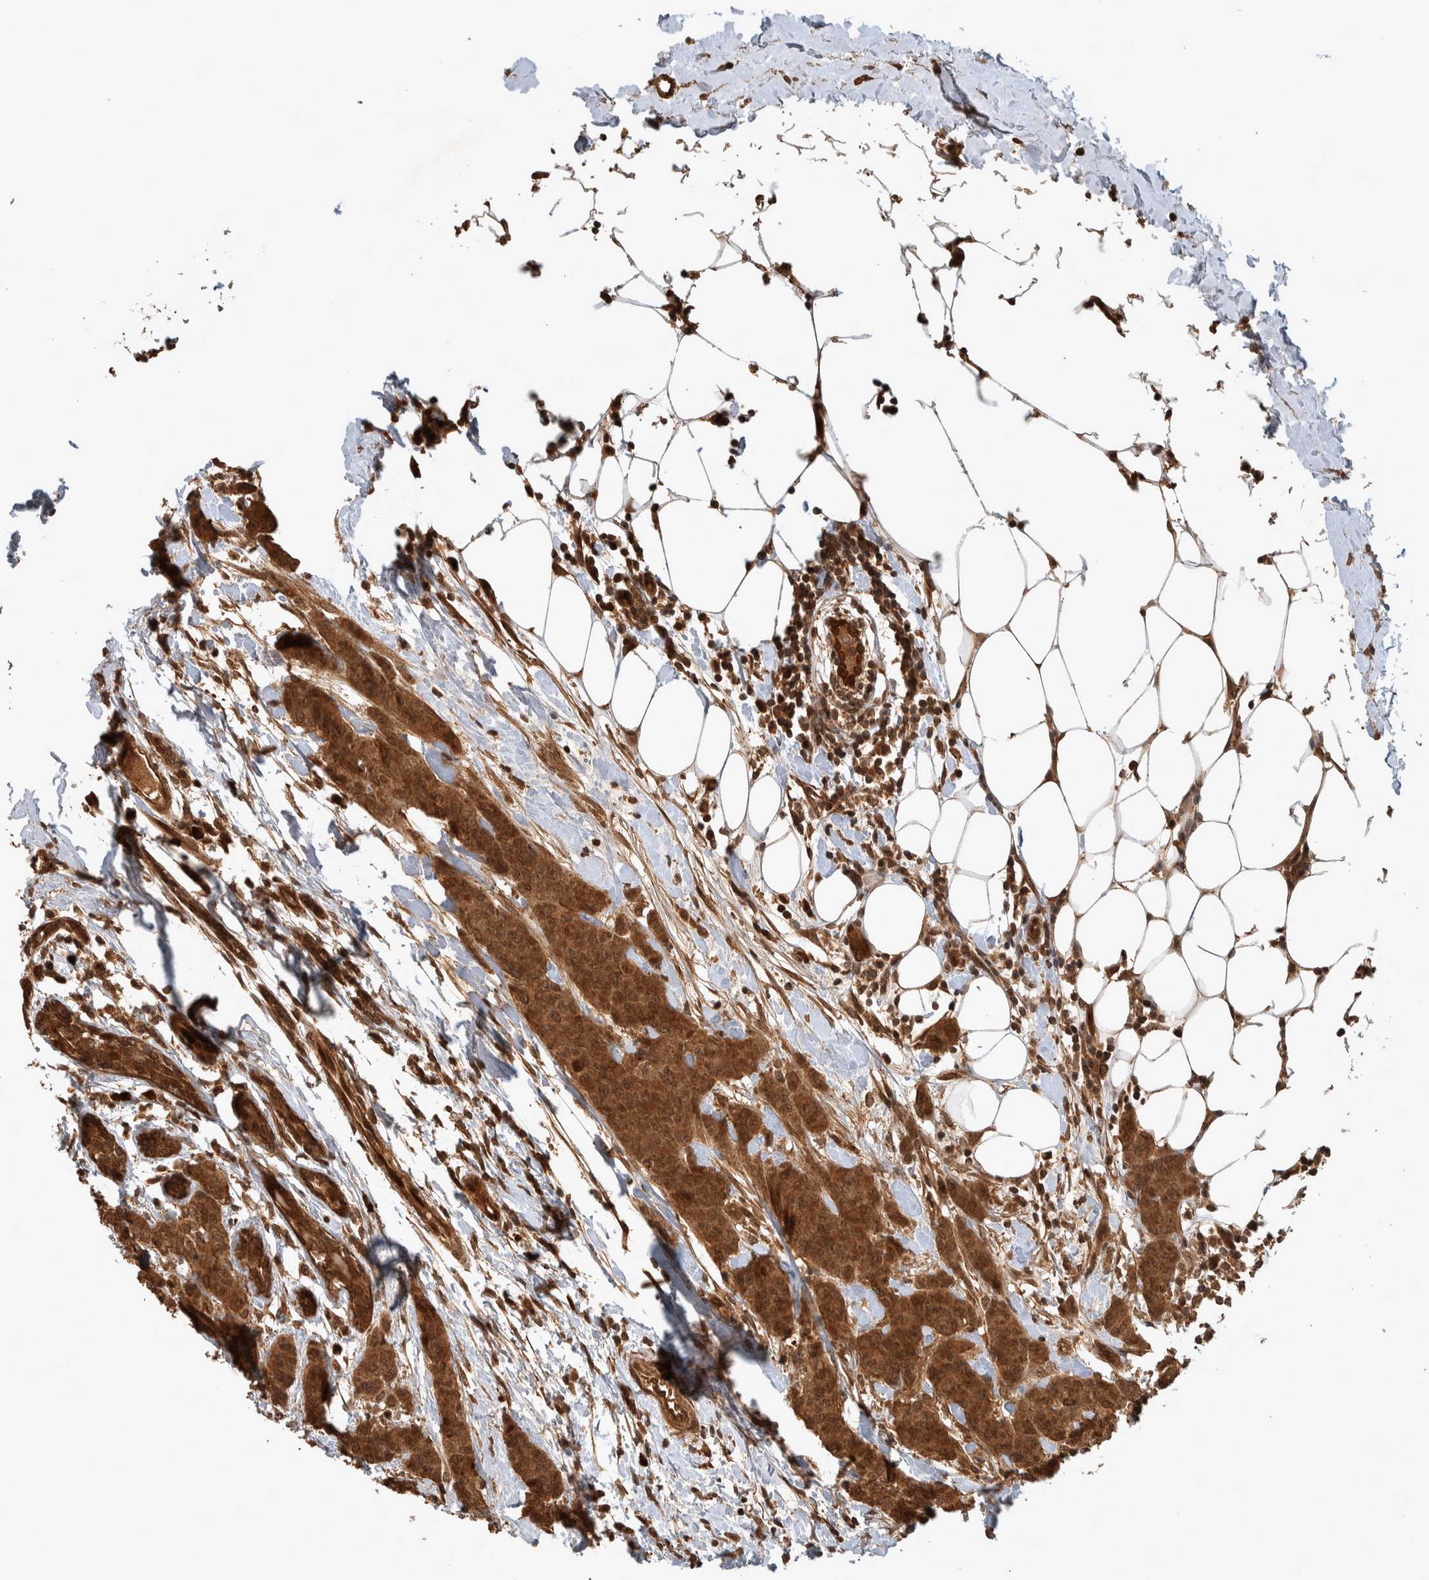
{"staining": {"intensity": "moderate", "quantity": ">75%", "location": "cytoplasmic/membranous,nuclear"}, "tissue": "breast cancer", "cell_type": "Tumor cells", "image_type": "cancer", "snomed": [{"axis": "morphology", "description": "Normal tissue, NOS"}, {"axis": "morphology", "description": "Duct carcinoma"}, {"axis": "topography", "description": "Breast"}], "caption": "Immunohistochemical staining of breast infiltrating ductal carcinoma shows medium levels of moderate cytoplasmic/membranous and nuclear staining in approximately >75% of tumor cells.", "gene": "CNTROB", "patient": {"sex": "female", "age": 40}}